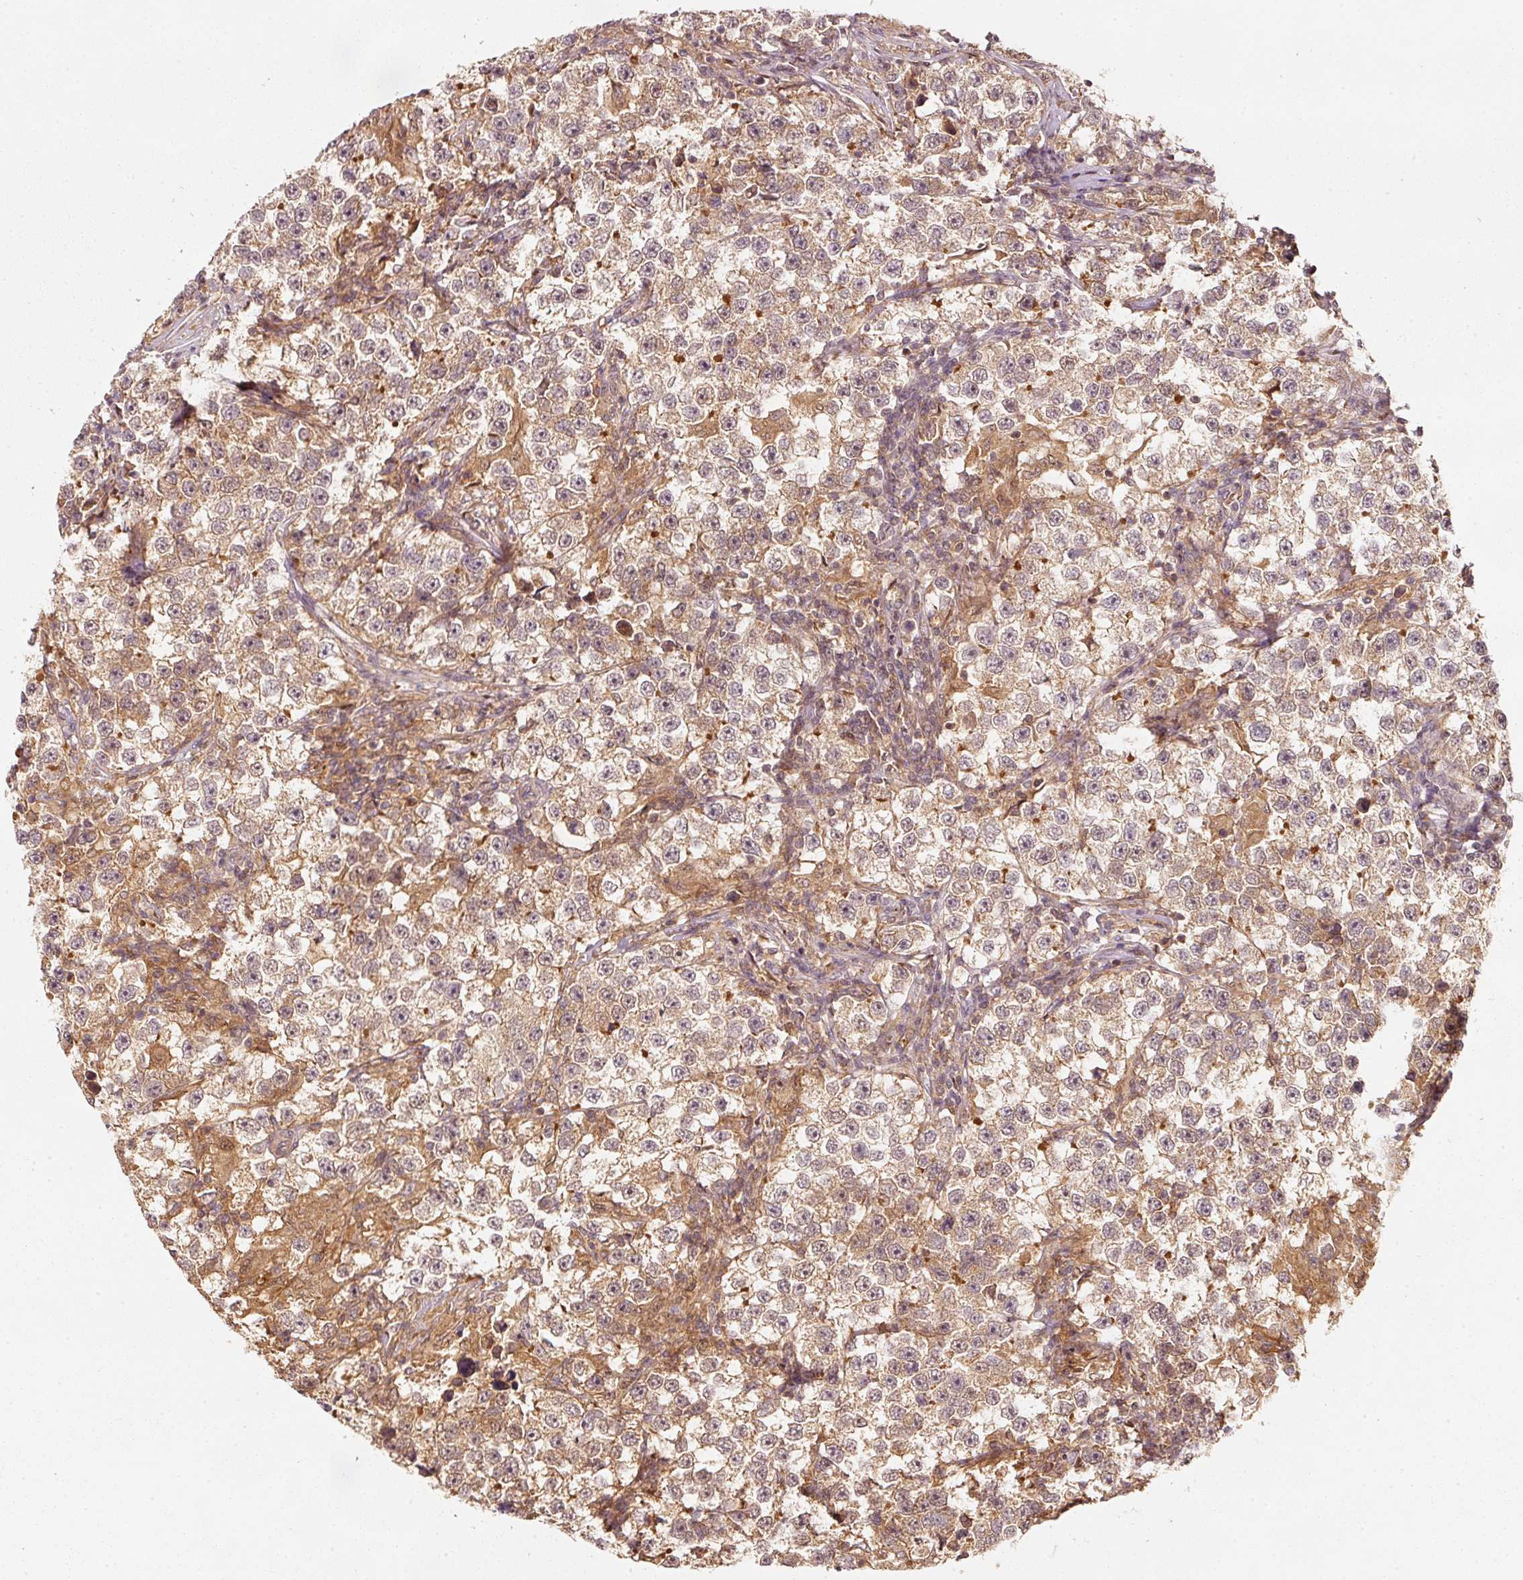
{"staining": {"intensity": "weak", "quantity": ">75%", "location": "cytoplasmic/membranous"}, "tissue": "testis cancer", "cell_type": "Tumor cells", "image_type": "cancer", "snomed": [{"axis": "morphology", "description": "Seminoma, NOS"}, {"axis": "topography", "description": "Testis"}], "caption": "A histopathology image showing weak cytoplasmic/membranous expression in approximately >75% of tumor cells in testis cancer (seminoma), as visualized by brown immunohistochemical staining.", "gene": "RRAS2", "patient": {"sex": "male", "age": 46}}